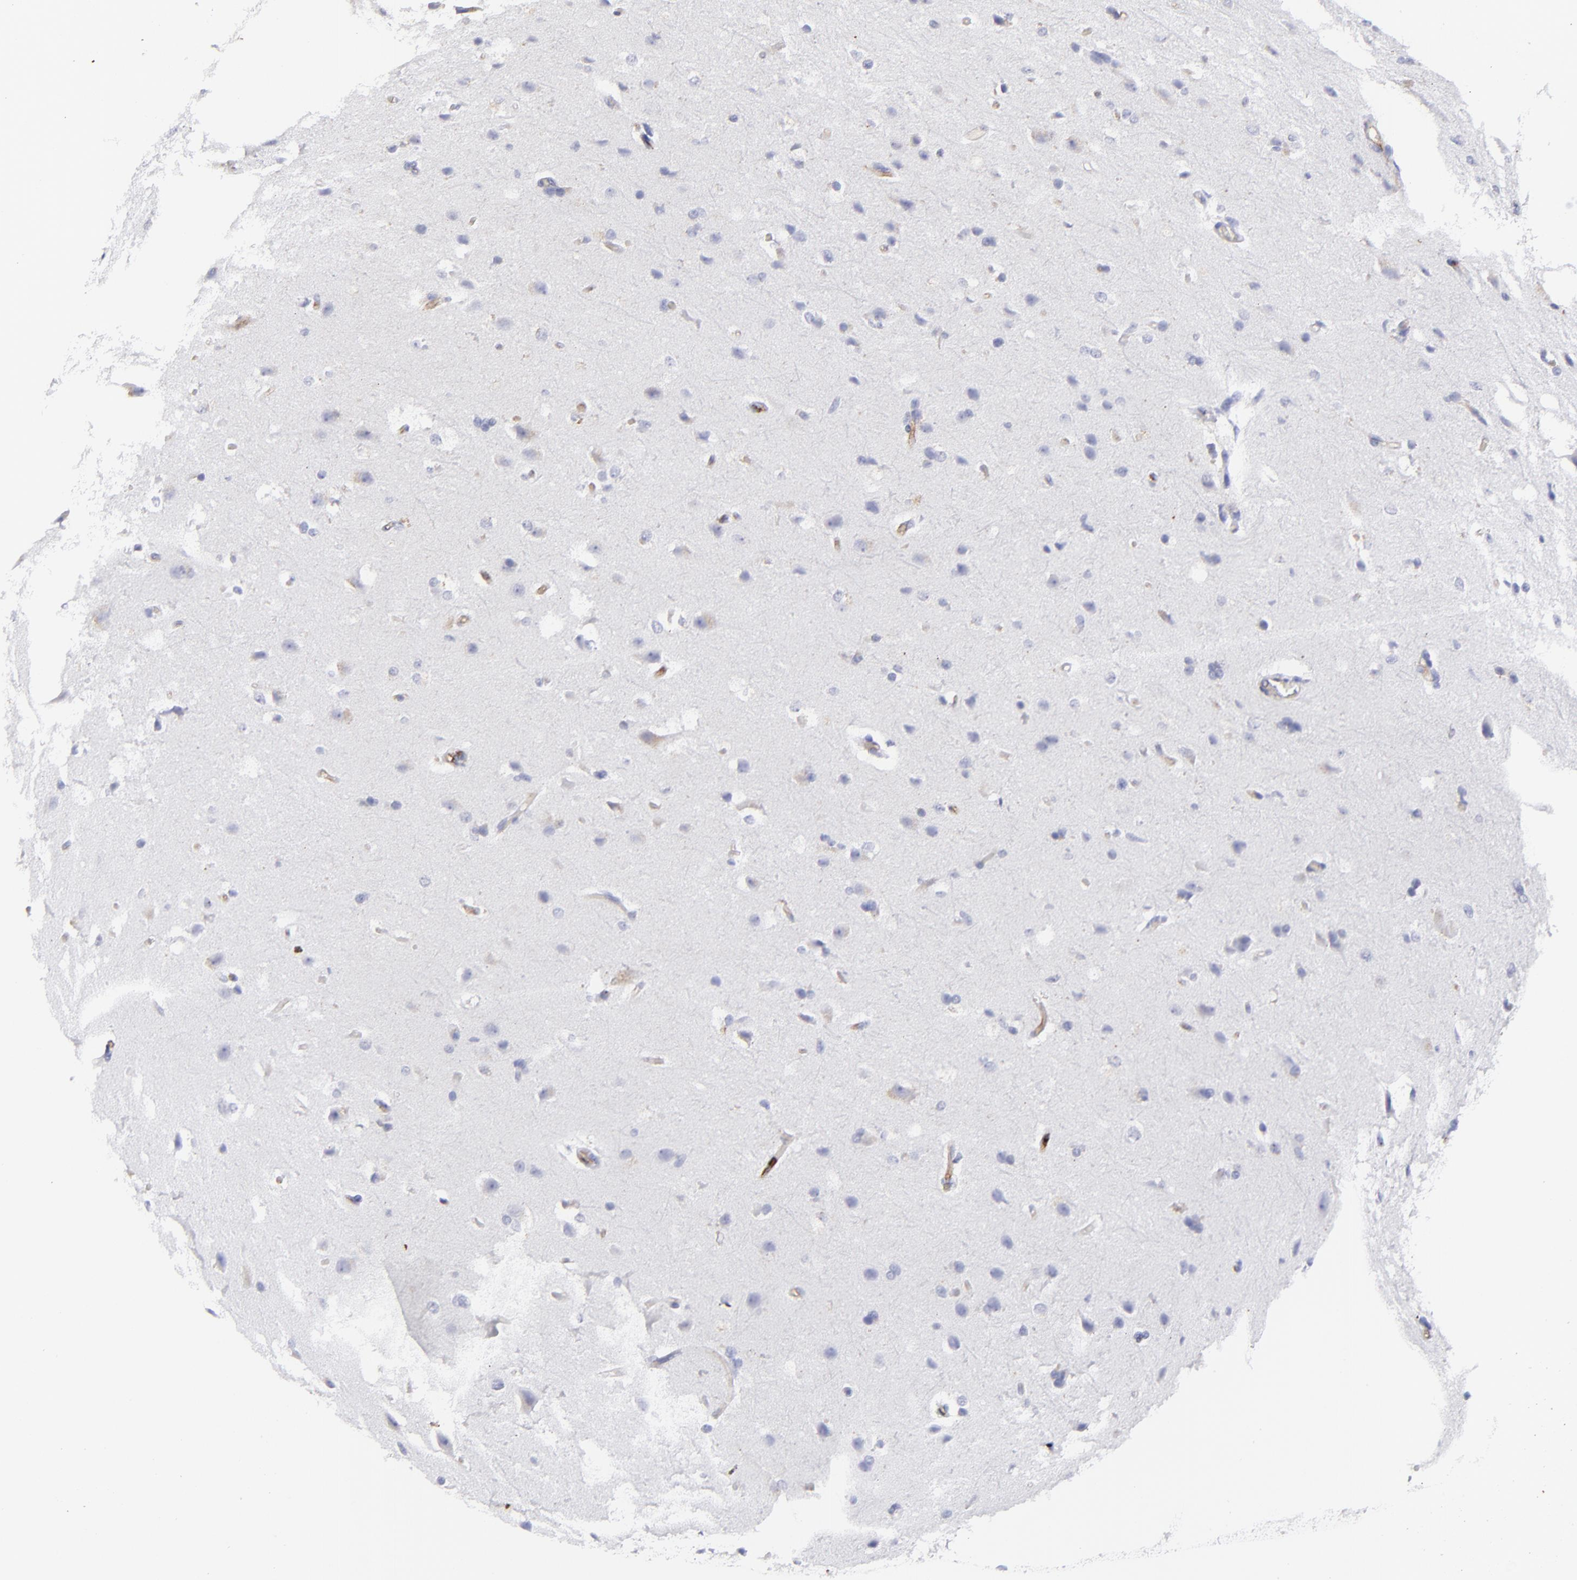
{"staining": {"intensity": "negative", "quantity": "none", "location": "none"}, "tissue": "glioma", "cell_type": "Tumor cells", "image_type": "cancer", "snomed": [{"axis": "morphology", "description": "Glioma, malignant, High grade"}, {"axis": "topography", "description": "Brain"}], "caption": "Immunohistochemical staining of glioma exhibits no significant expression in tumor cells.", "gene": "DYSF", "patient": {"sex": "male", "age": 68}}